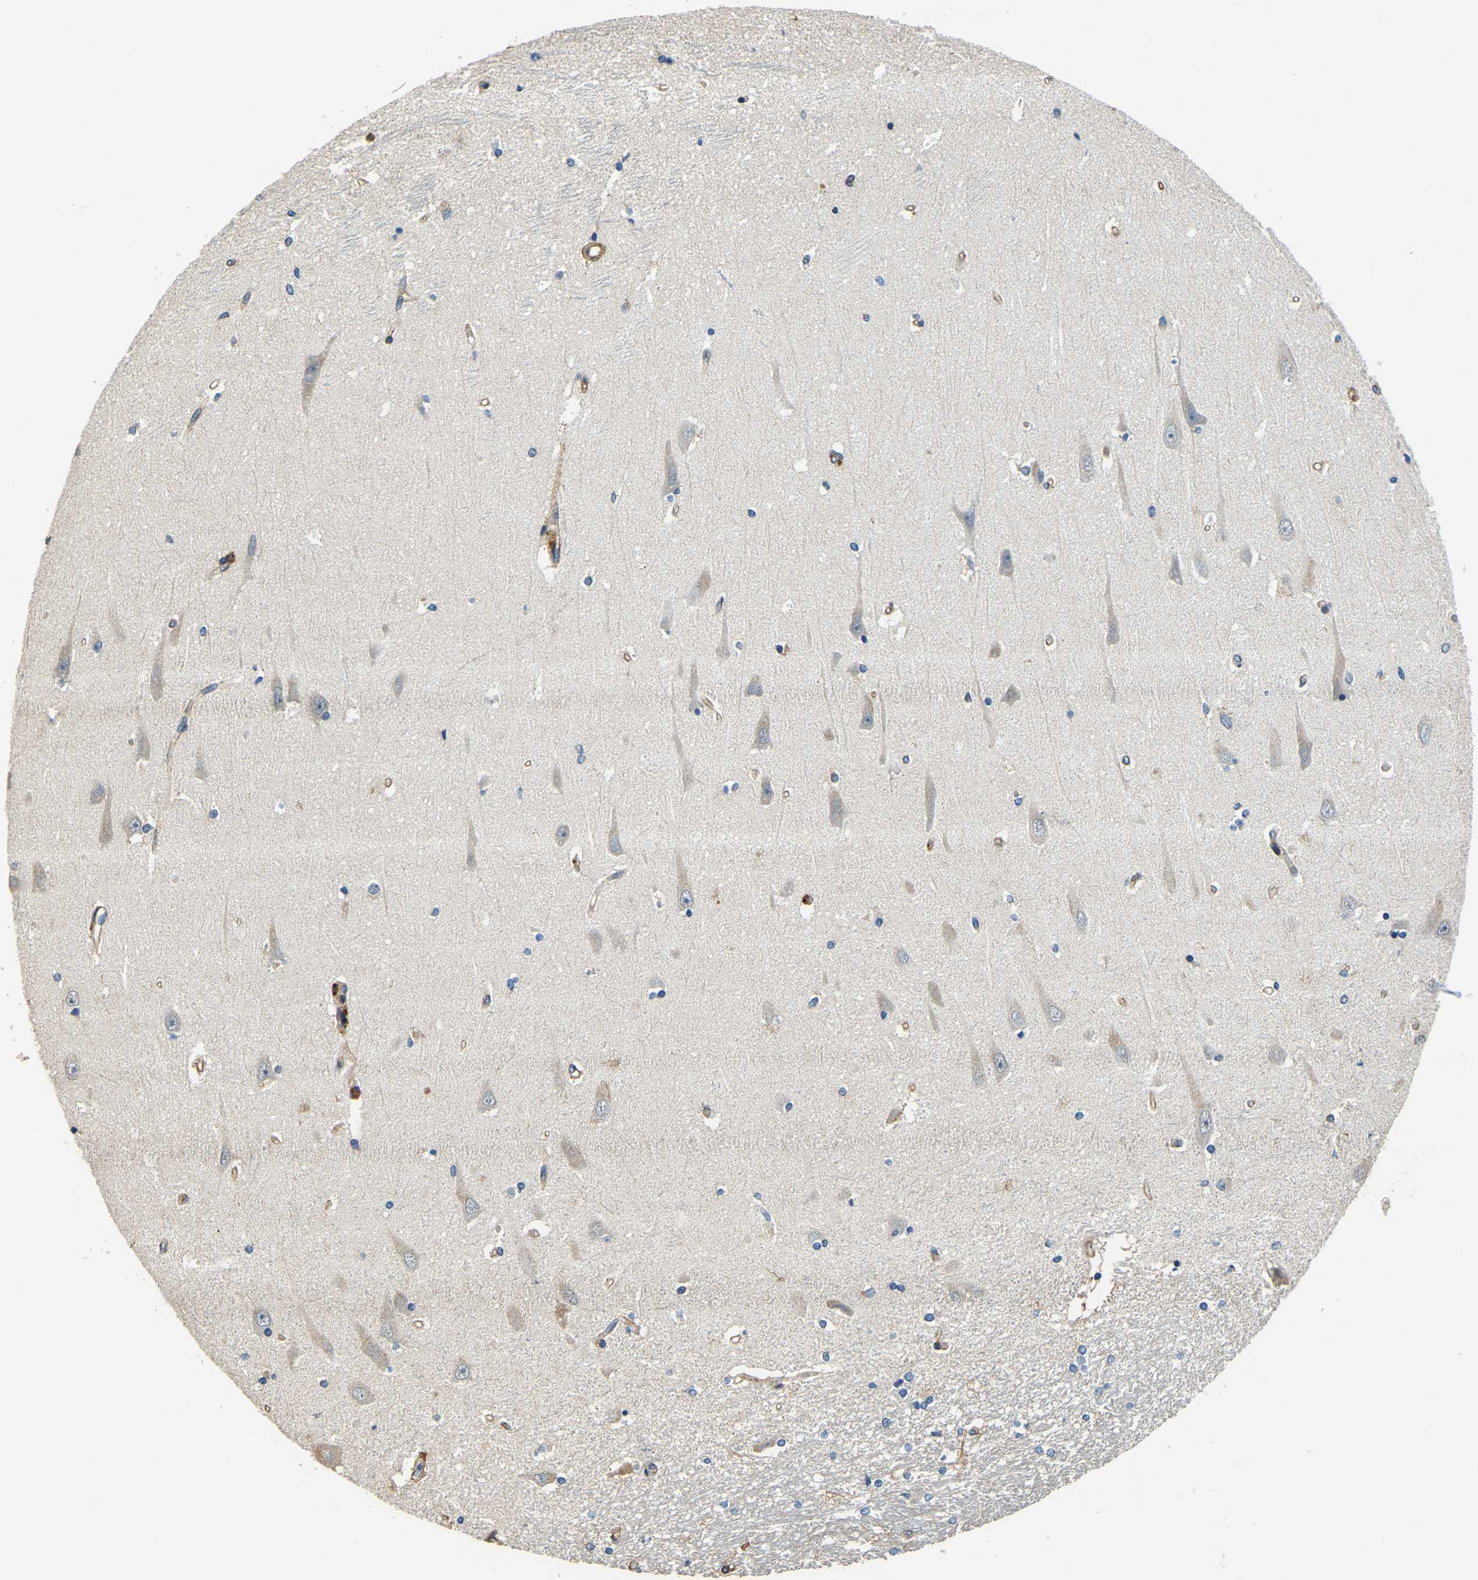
{"staining": {"intensity": "negative", "quantity": "none", "location": "none"}, "tissue": "hippocampus", "cell_type": "Glial cells", "image_type": "normal", "snomed": [{"axis": "morphology", "description": "Normal tissue, NOS"}, {"axis": "topography", "description": "Hippocampus"}], "caption": "Immunohistochemistry (IHC) image of normal hippocampus: hippocampus stained with DAB reveals no significant protein positivity in glial cells.", "gene": "RNF39", "patient": {"sex": "male", "age": 45}}